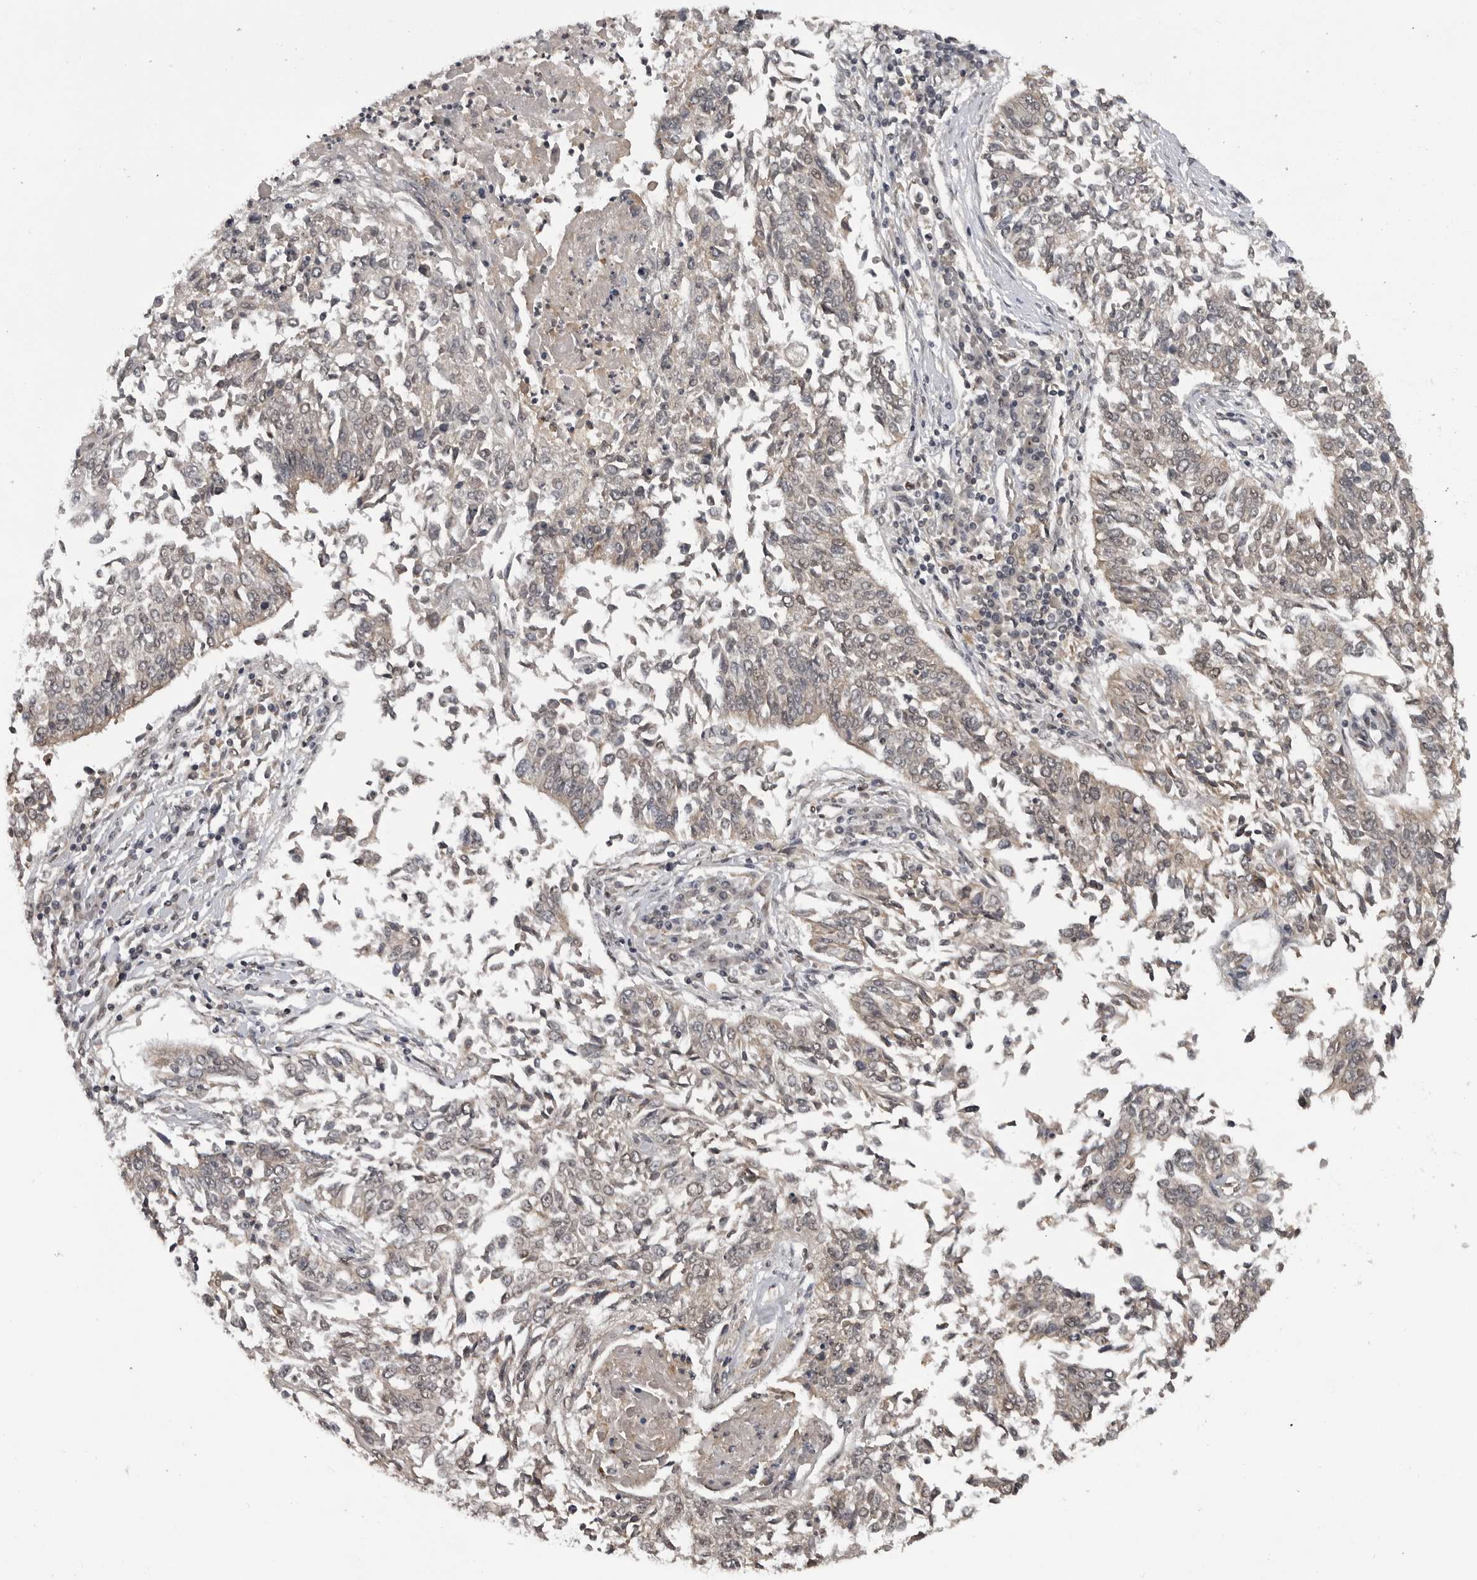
{"staining": {"intensity": "weak", "quantity": ">75%", "location": "nuclear"}, "tissue": "lung cancer", "cell_type": "Tumor cells", "image_type": "cancer", "snomed": [{"axis": "morphology", "description": "Normal tissue, NOS"}, {"axis": "morphology", "description": "Squamous cell carcinoma, NOS"}, {"axis": "topography", "description": "Cartilage tissue"}, {"axis": "topography", "description": "Bronchus"}, {"axis": "topography", "description": "Lung"}, {"axis": "topography", "description": "Peripheral nerve tissue"}], "caption": "This image displays lung cancer stained with IHC to label a protein in brown. The nuclear of tumor cells show weak positivity for the protein. Nuclei are counter-stained blue.", "gene": "C8orf58", "patient": {"sex": "female", "age": 49}}